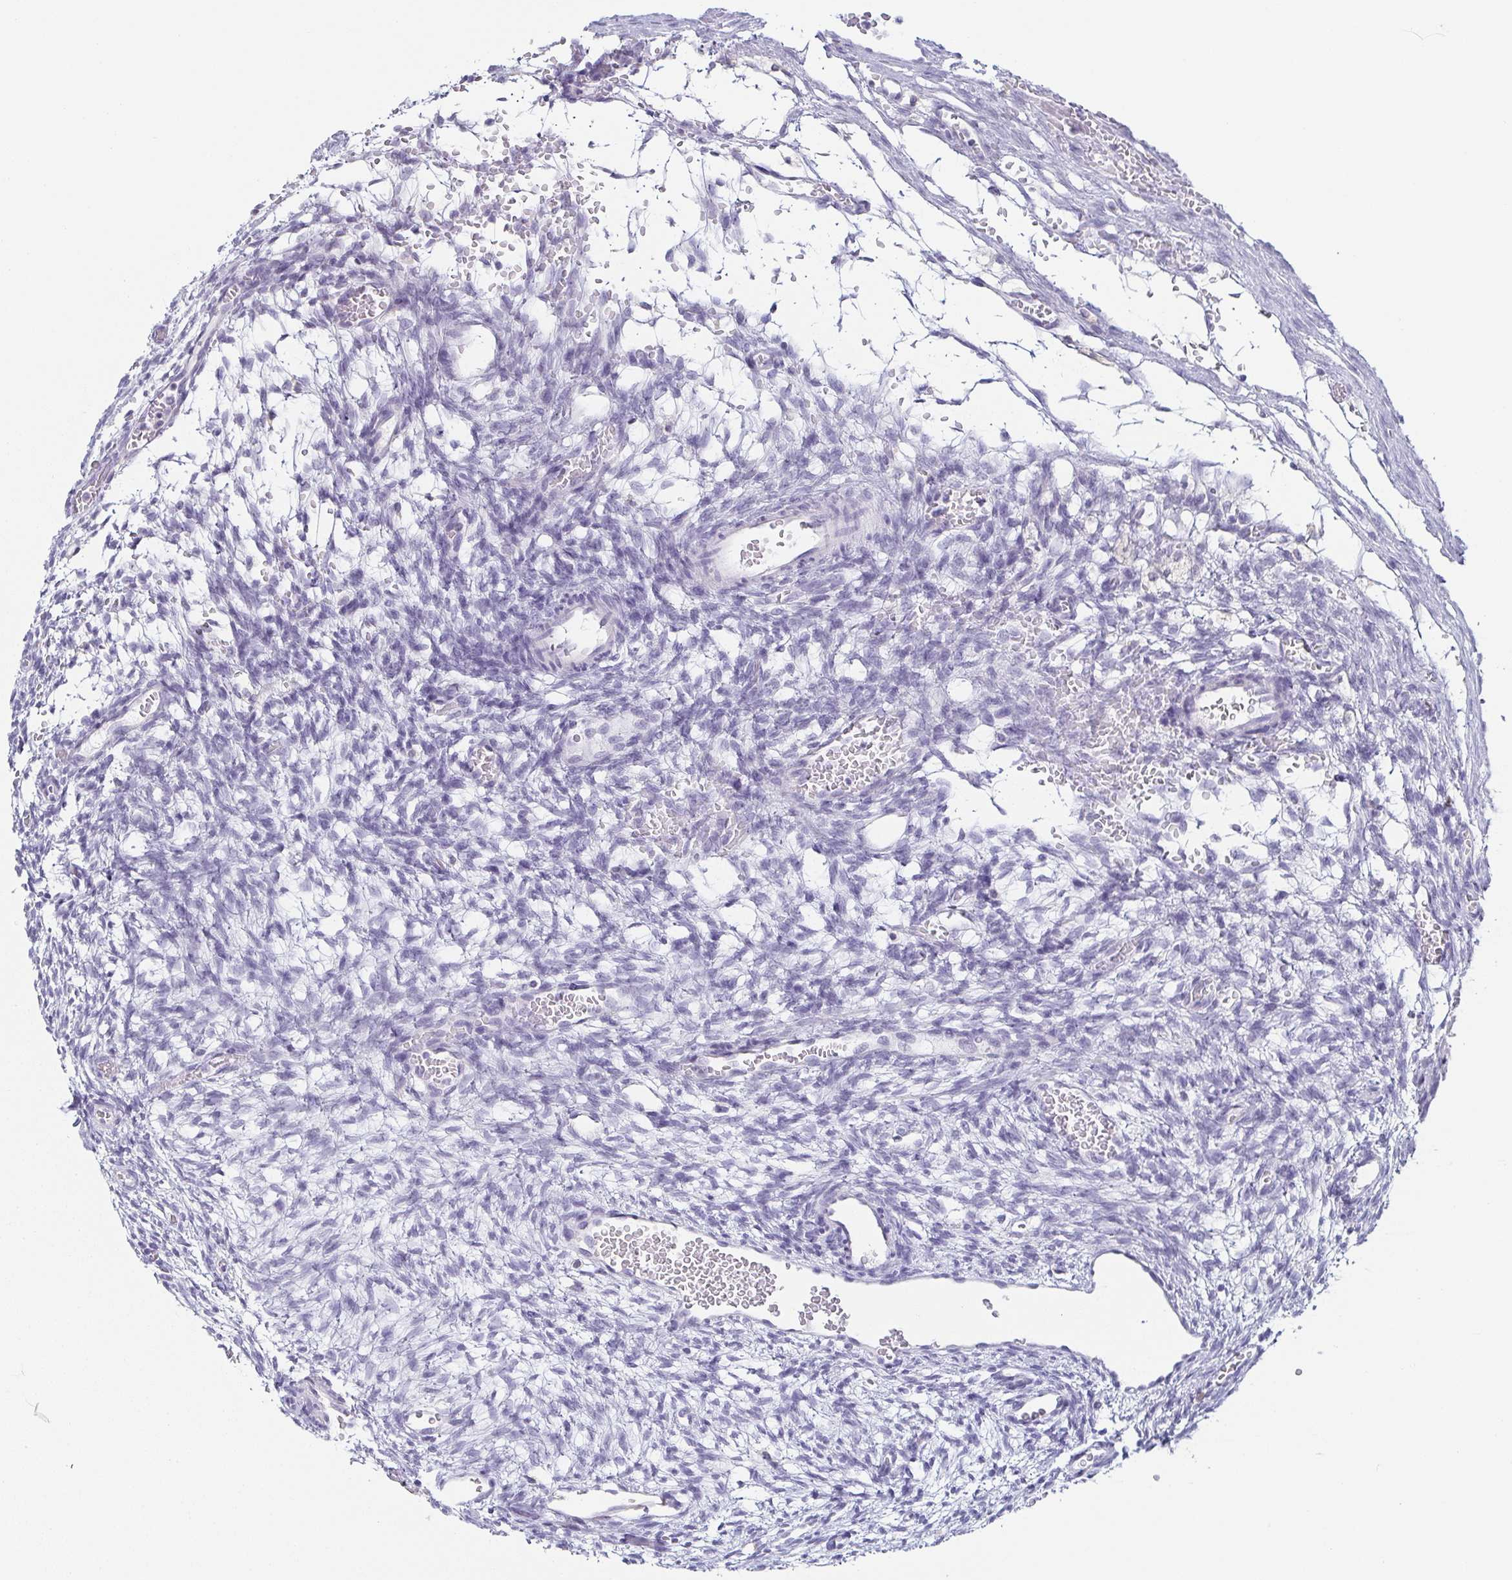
{"staining": {"intensity": "negative", "quantity": "none", "location": "none"}, "tissue": "ovary", "cell_type": "Ovarian stroma cells", "image_type": "normal", "snomed": [{"axis": "morphology", "description": "Normal tissue, NOS"}, {"axis": "topography", "description": "Ovary"}], "caption": "High power microscopy image of an immunohistochemistry photomicrograph of benign ovary, revealing no significant positivity in ovarian stroma cells.", "gene": "PRR27", "patient": {"sex": "female", "age": 34}}